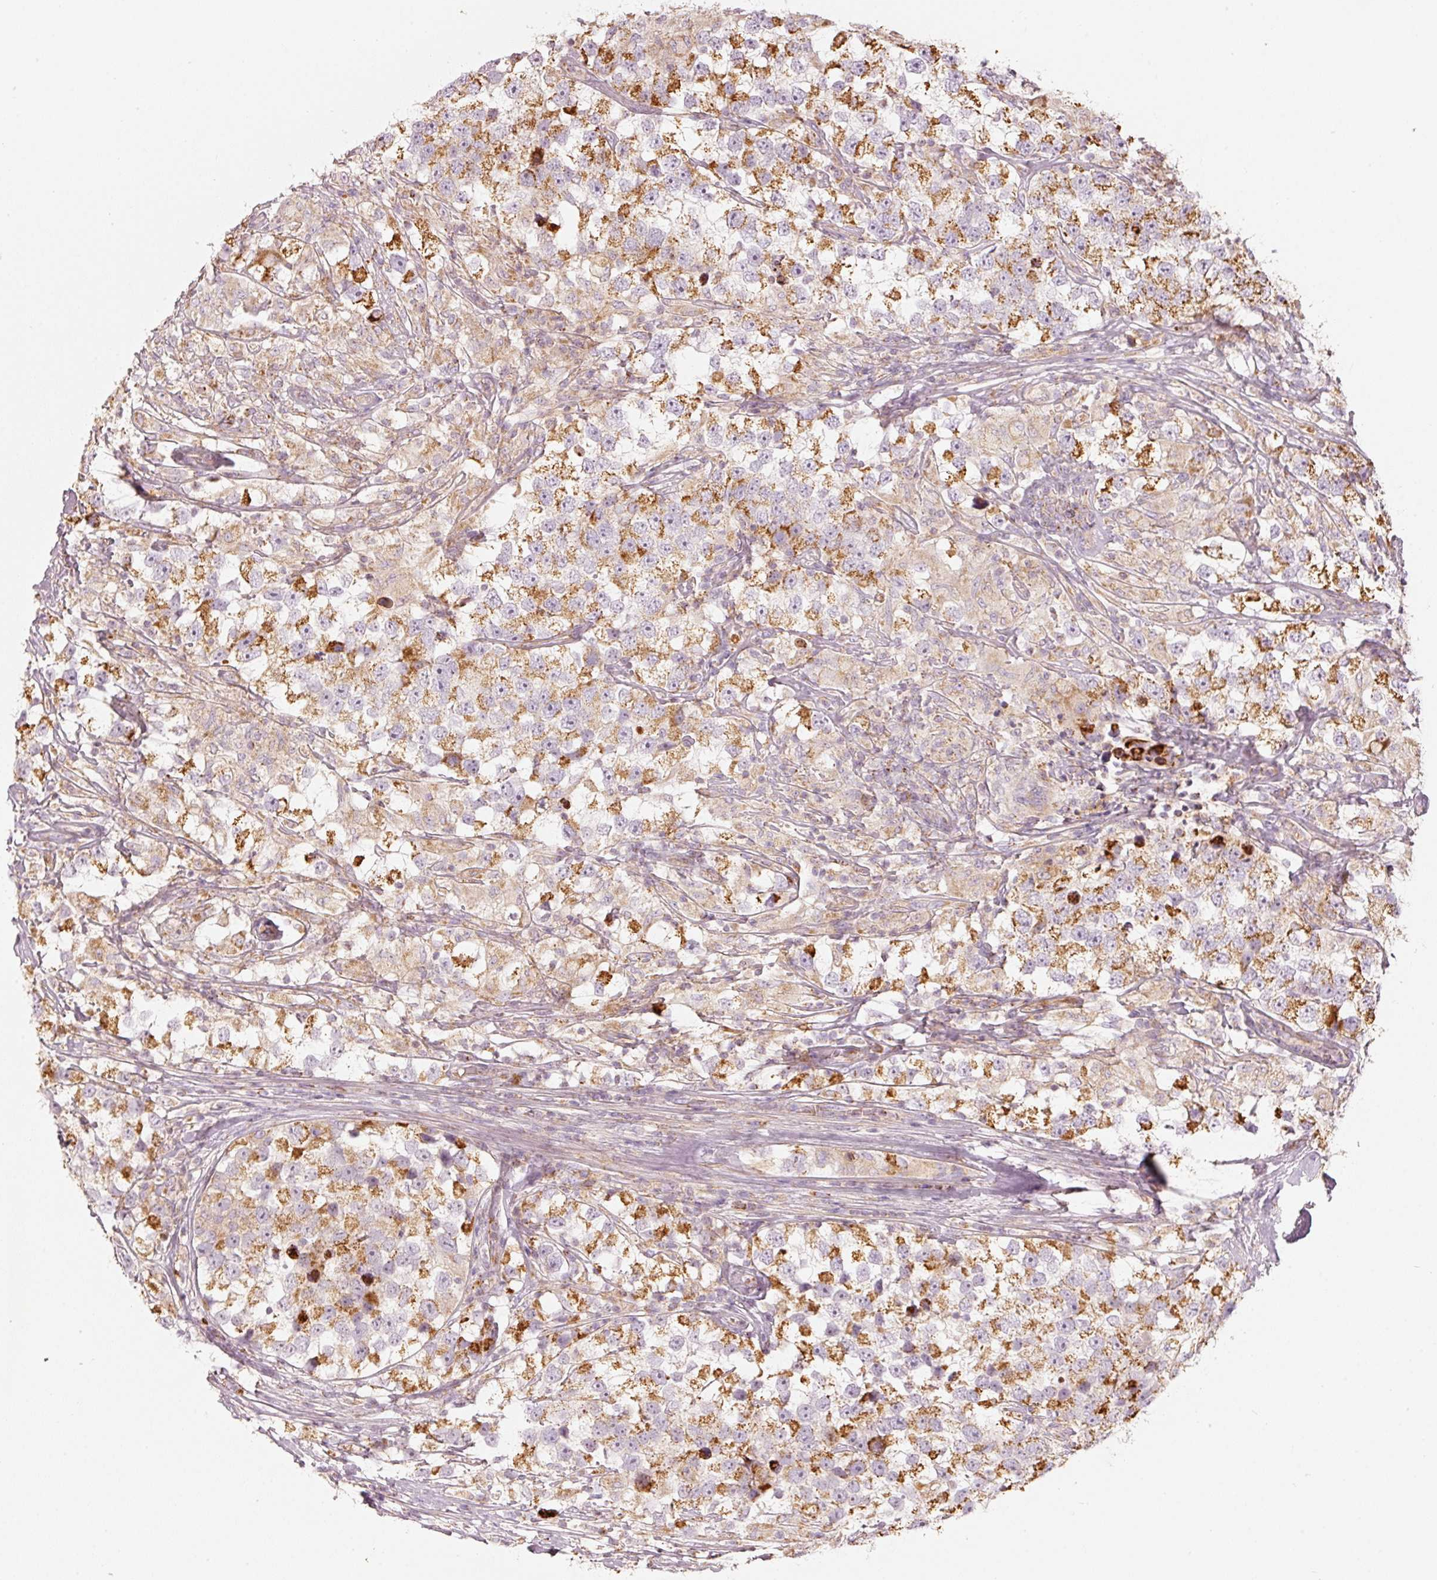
{"staining": {"intensity": "strong", "quantity": ">75%", "location": "cytoplasmic/membranous"}, "tissue": "testis cancer", "cell_type": "Tumor cells", "image_type": "cancer", "snomed": [{"axis": "morphology", "description": "Seminoma, NOS"}, {"axis": "topography", "description": "Testis"}], "caption": "Protein analysis of testis cancer tissue shows strong cytoplasmic/membranous expression in about >75% of tumor cells.", "gene": "C17orf98", "patient": {"sex": "male", "age": 46}}